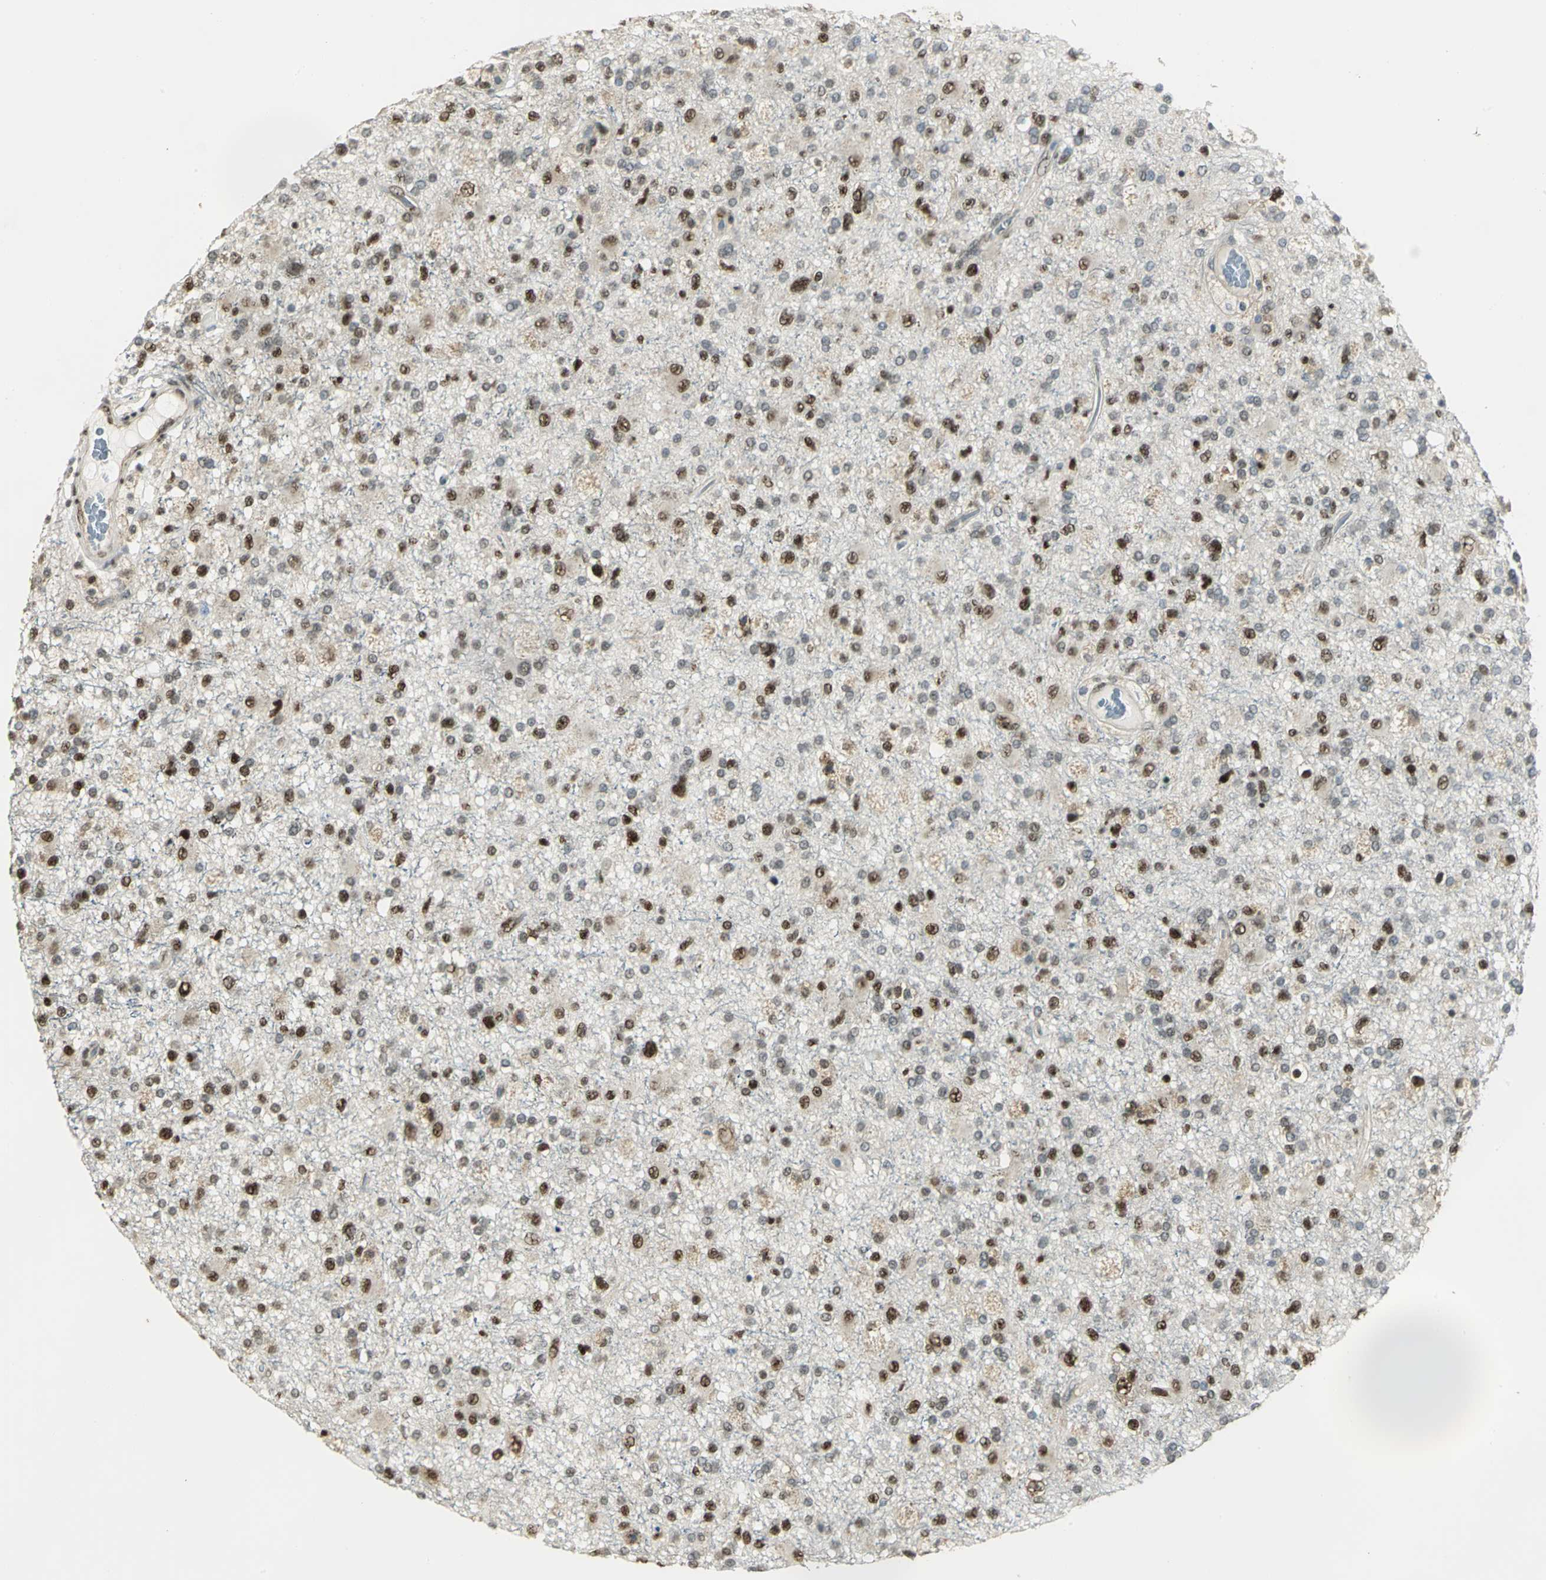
{"staining": {"intensity": "moderate", "quantity": ">75%", "location": "nuclear"}, "tissue": "glioma", "cell_type": "Tumor cells", "image_type": "cancer", "snomed": [{"axis": "morphology", "description": "Glioma, malignant, High grade"}, {"axis": "topography", "description": "Brain"}], "caption": "Glioma stained for a protein (brown) demonstrates moderate nuclear positive positivity in approximately >75% of tumor cells.", "gene": "DDX5", "patient": {"sex": "male", "age": 33}}